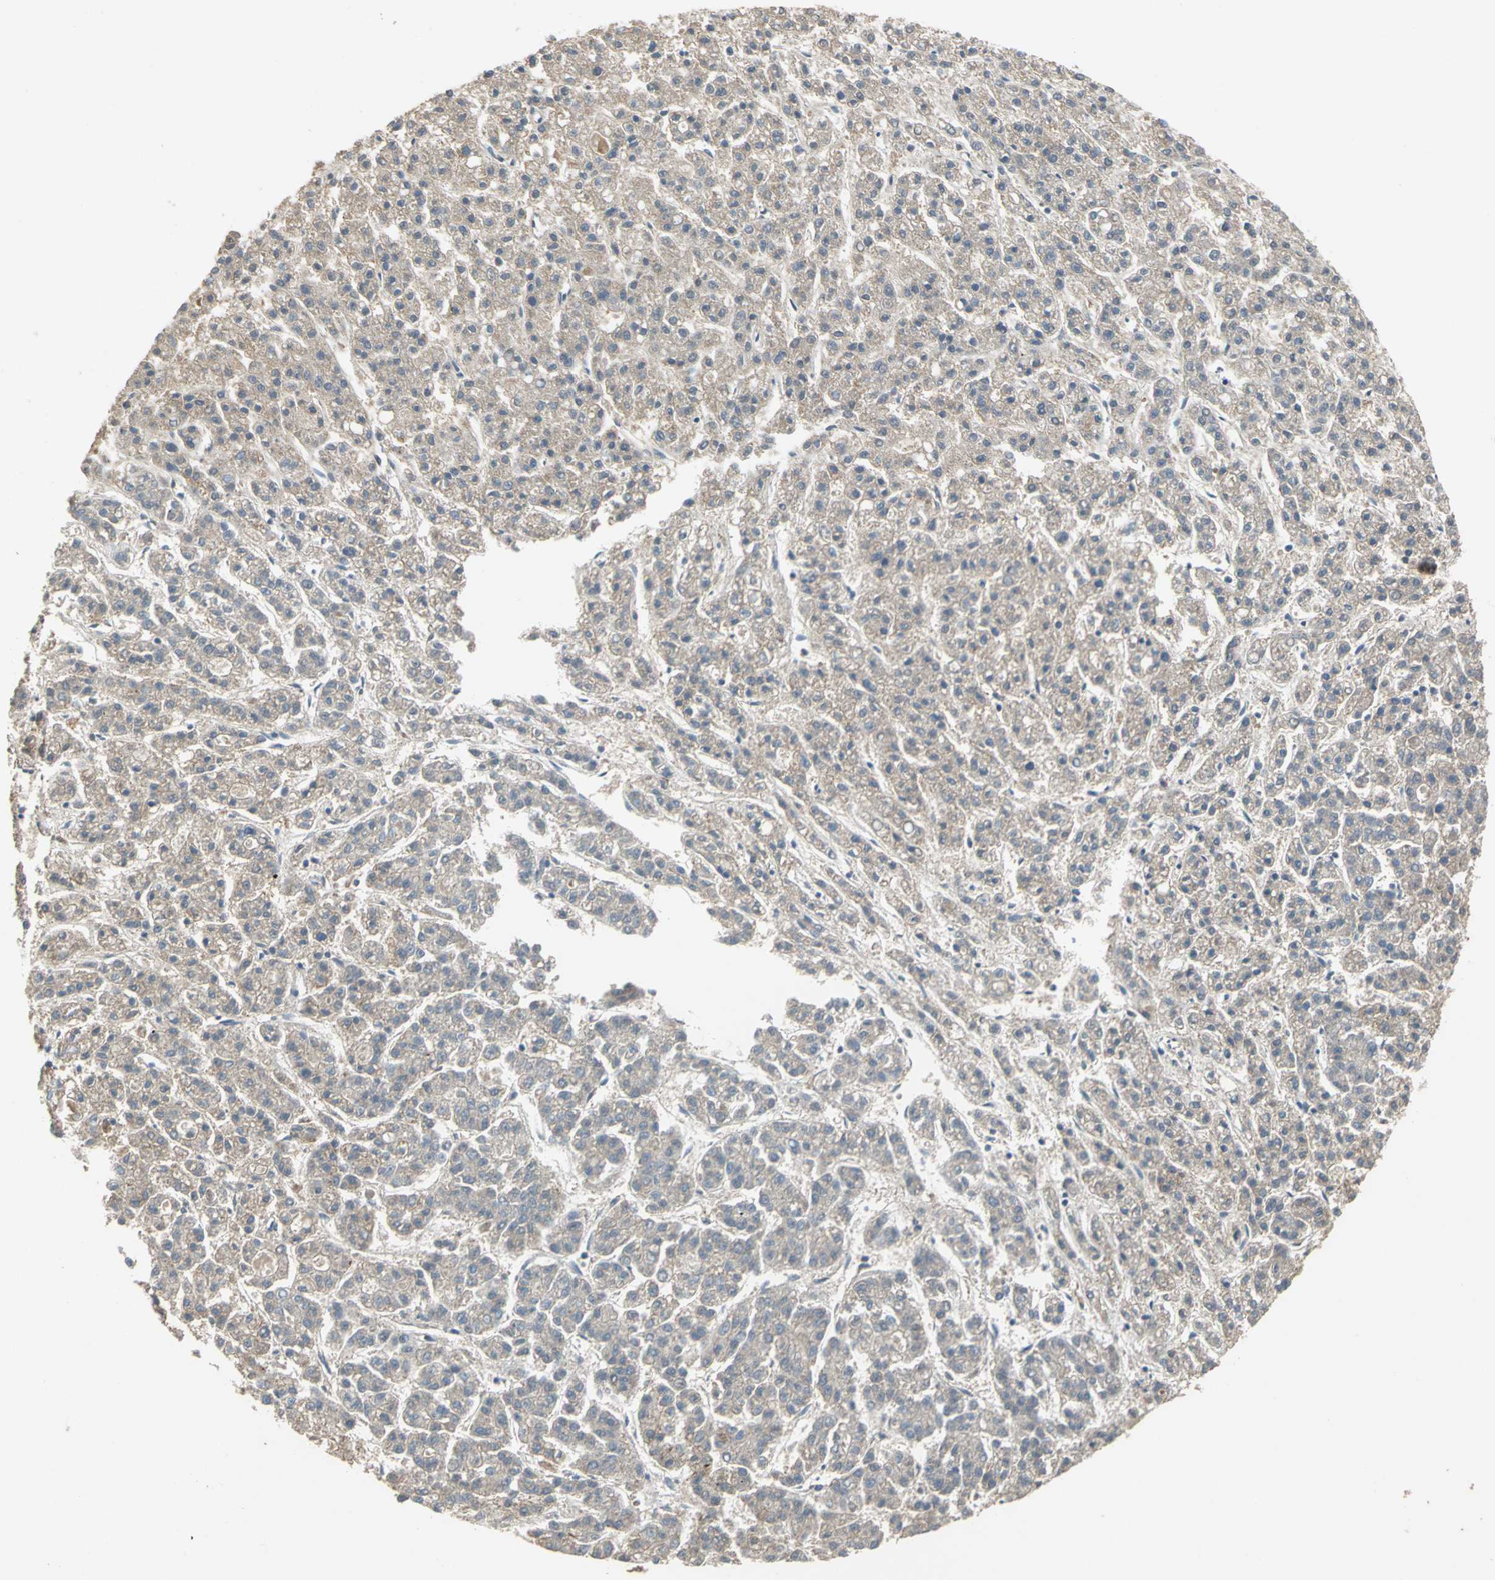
{"staining": {"intensity": "weak", "quantity": "<25%", "location": "cytoplasmic/membranous"}, "tissue": "liver cancer", "cell_type": "Tumor cells", "image_type": "cancer", "snomed": [{"axis": "morphology", "description": "Carcinoma, Hepatocellular, NOS"}, {"axis": "topography", "description": "Liver"}], "caption": "Human liver cancer stained for a protein using immunohistochemistry (IHC) displays no positivity in tumor cells.", "gene": "EMCN", "patient": {"sex": "male", "age": 70}}